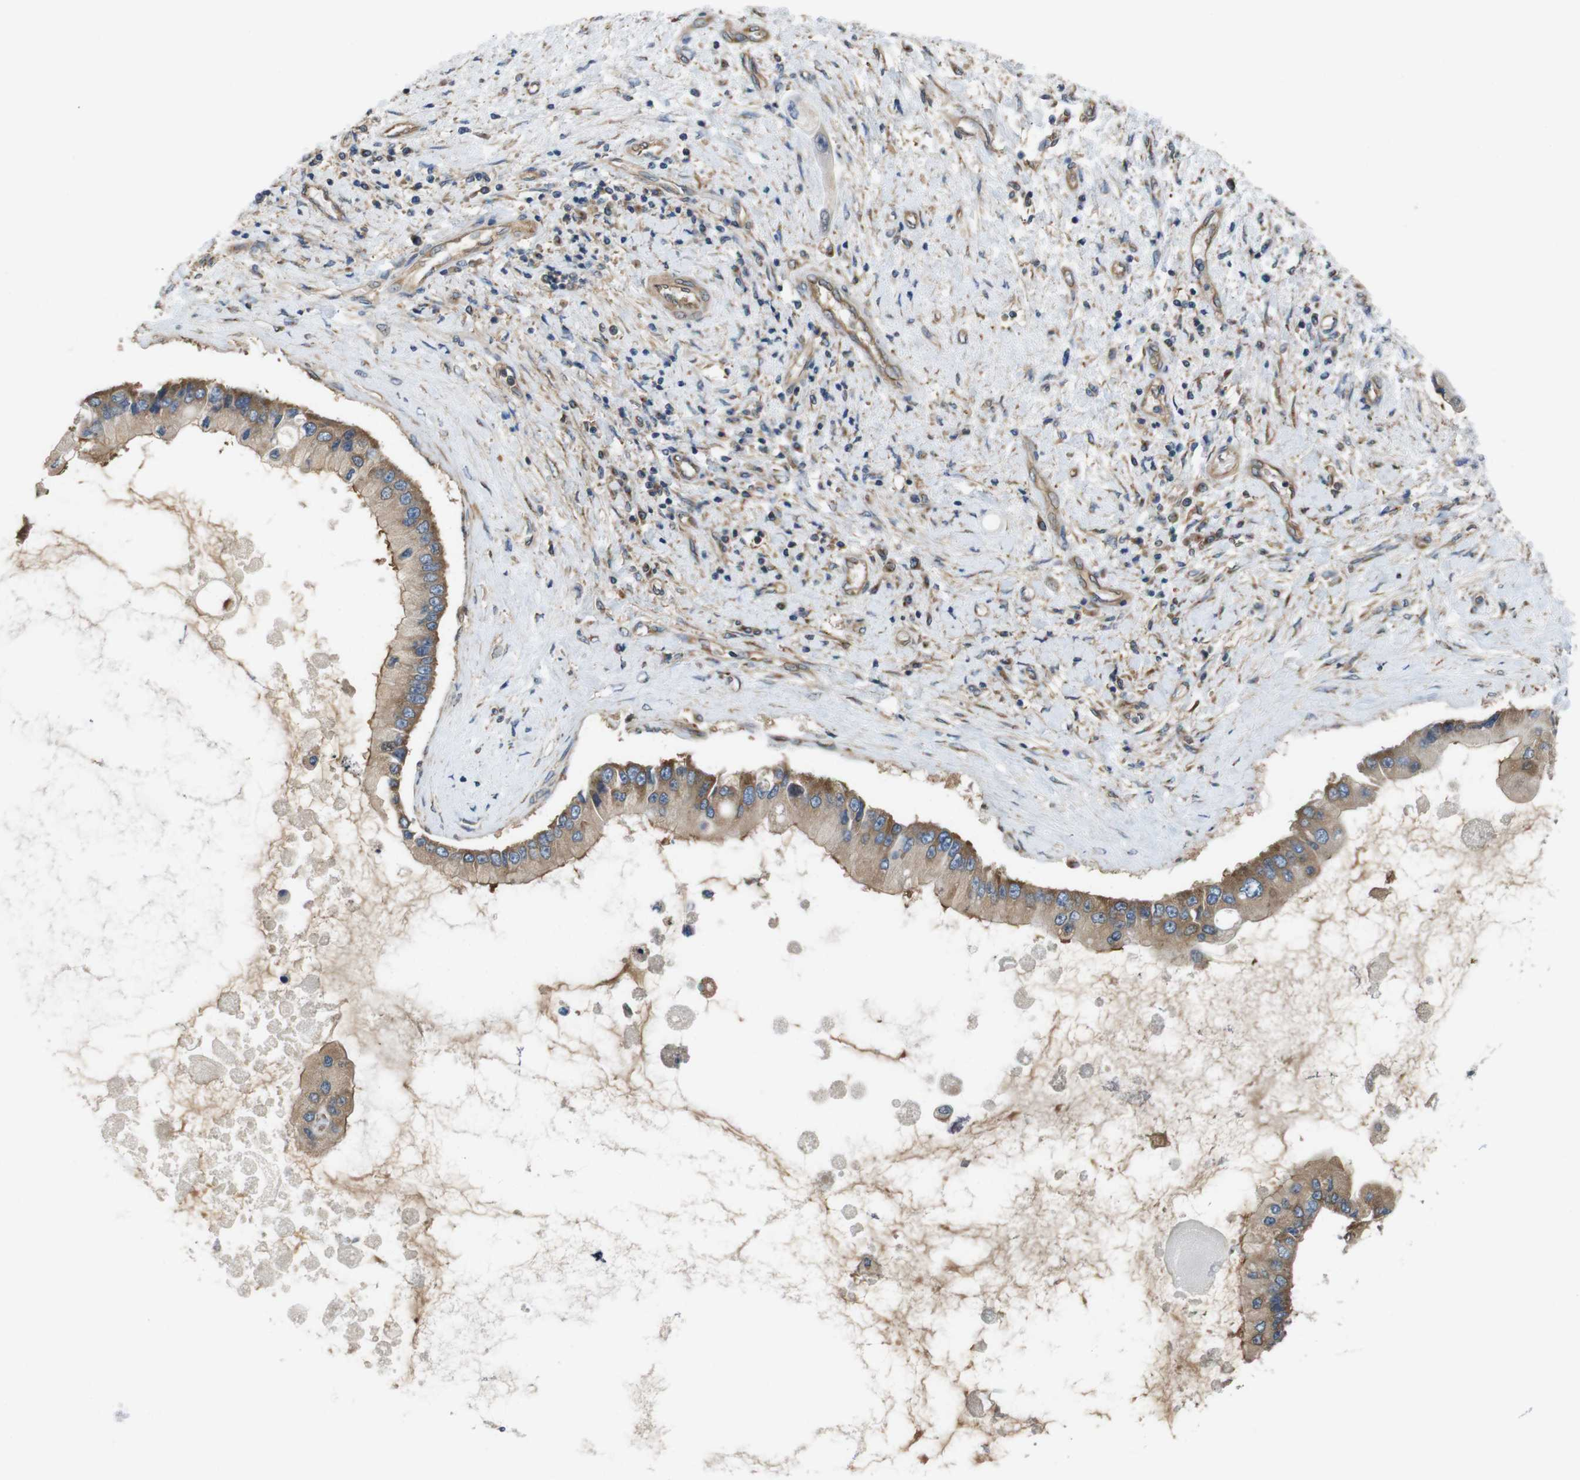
{"staining": {"intensity": "weak", "quantity": ">75%", "location": "cytoplasmic/membranous"}, "tissue": "liver cancer", "cell_type": "Tumor cells", "image_type": "cancer", "snomed": [{"axis": "morphology", "description": "Cholangiocarcinoma"}, {"axis": "topography", "description": "Liver"}], "caption": "DAB immunohistochemical staining of human cholangiocarcinoma (liver) exhibits weak cytoplasmic/membranous protein expression in about >75% of tumor cells. Nuclei are stained in blue.", "gene": "DCTN1", "patient": {"sex": "male", "age": 50}}